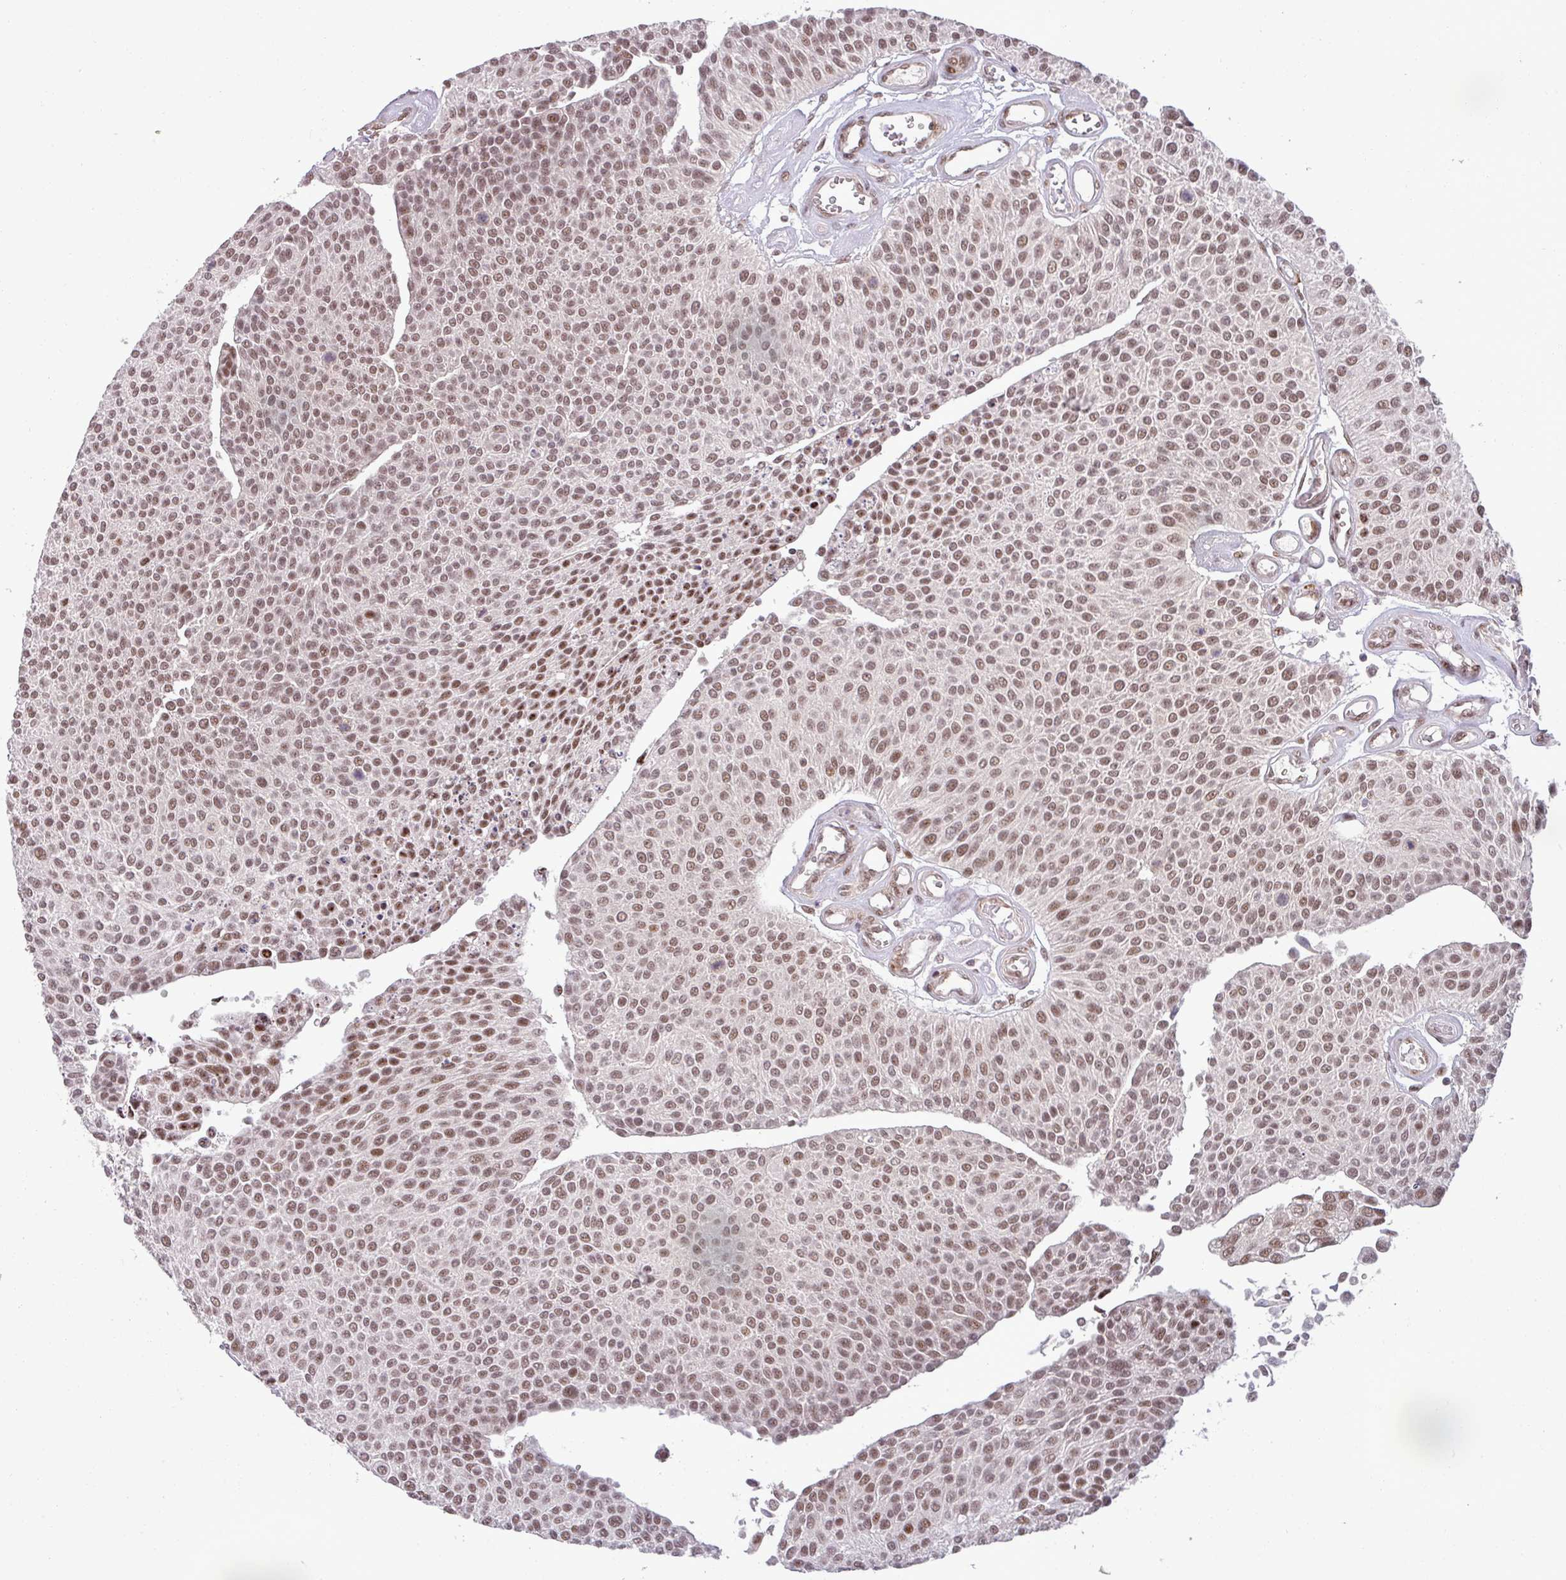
{"staining": {"intensity": "moderate", "quantity": ">75%", "location": "nuclear"}, "tissue": "urothelial cancer", "cell_type": "Tumor cells", "image_type": "cancer", "snomed": [{"axis": "morphology", "description": "Urothelial carcinoma, NOS"}, {"axis": "topography", "description": "Urinary bladder"}], "caption": "DAB (3,3'-diaminobenzidine) immunohistochemical staining of human transitional cell carcinoma reveals moderate nuclear protein positivity in about >75% of tumor cells.", "gene": "PTPN20", "patient": {"sex": "male", "age": 55}}